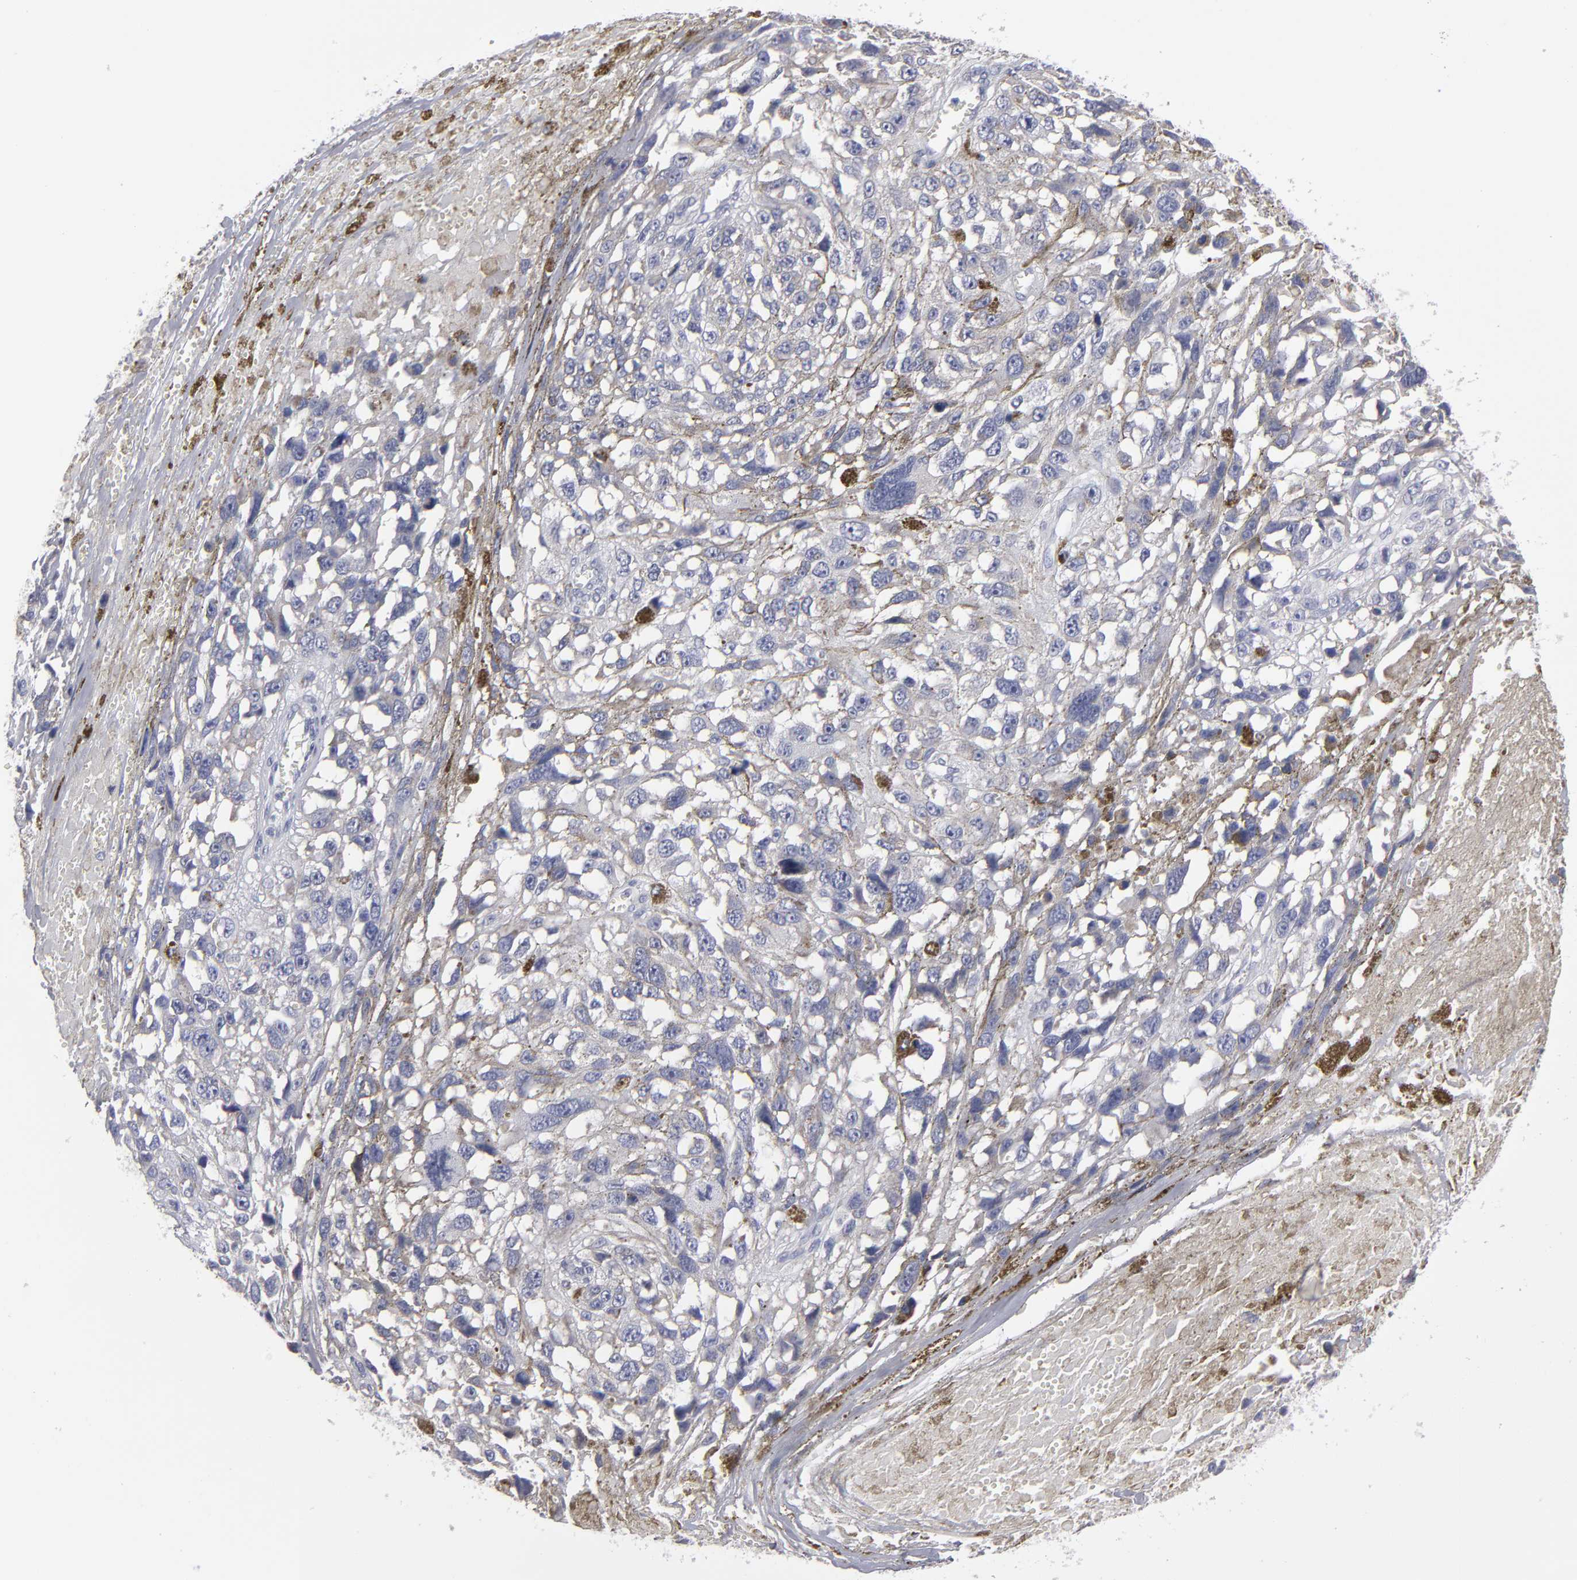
{"staining": {"intensity": "weak", "quantity": "25%-75%", "location": "cytoplasmic/membranous"}, "tissue": "melanoma", "cell_type": "Tumor cells", "image_type": "cancer", "snomed": [{"axis": "morphology", "description": "Malignant melanoma, Metastatic site"}, {"axis": "topography", "description": "Lymph node"}], "caption": "Tumor cells demonstrate low levels of weak cytoplasmic/membranous expression in approximately 25%-75% of cells in malignant melanoma (metastatic site).", "gene": "CCDC80", "patient": {"sex": "male", "age": 59}}